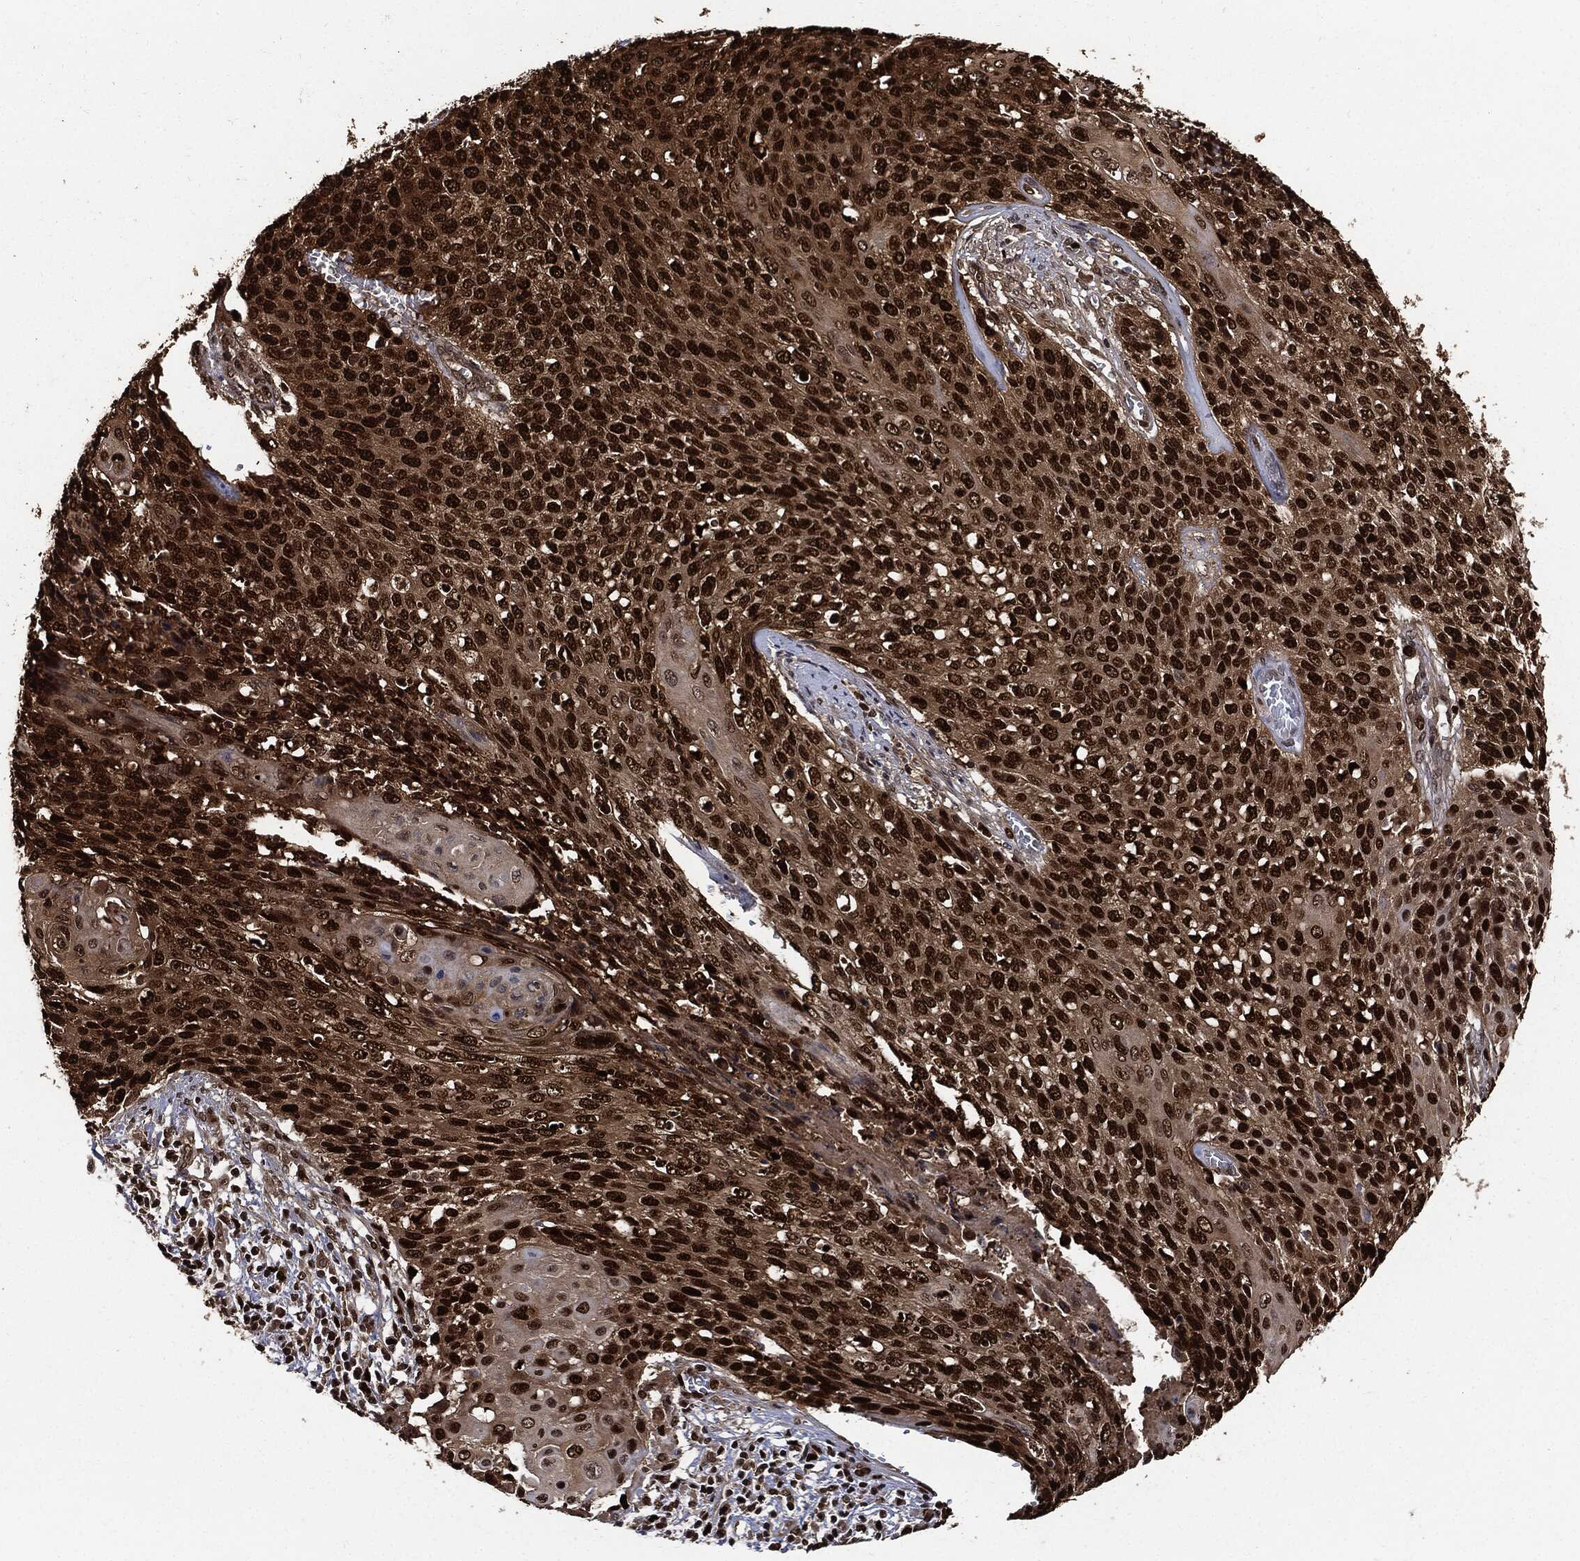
{"staining": {"intensity": "strong", "quantity": ">75%", "location": "cytoplasmic/membranous,nuclear"}, "tissue": "cervical cancer", "cell_type": "Tumor cells", "image_type": "cancer", "snomed": [{"axis": "morphology", "description": "Squamous cell carcinoma, NOS"}, {"axis": "topography", "description": "Cervix"}], "caption": "DAB immunohistochemical staining of cervical cancer shows strong cytoplasmic/membranous and nuclear protein positivity in about >75% of tumor cells.", "gene": "PCNA", "patient": {"sex": "female", "age": 39}}